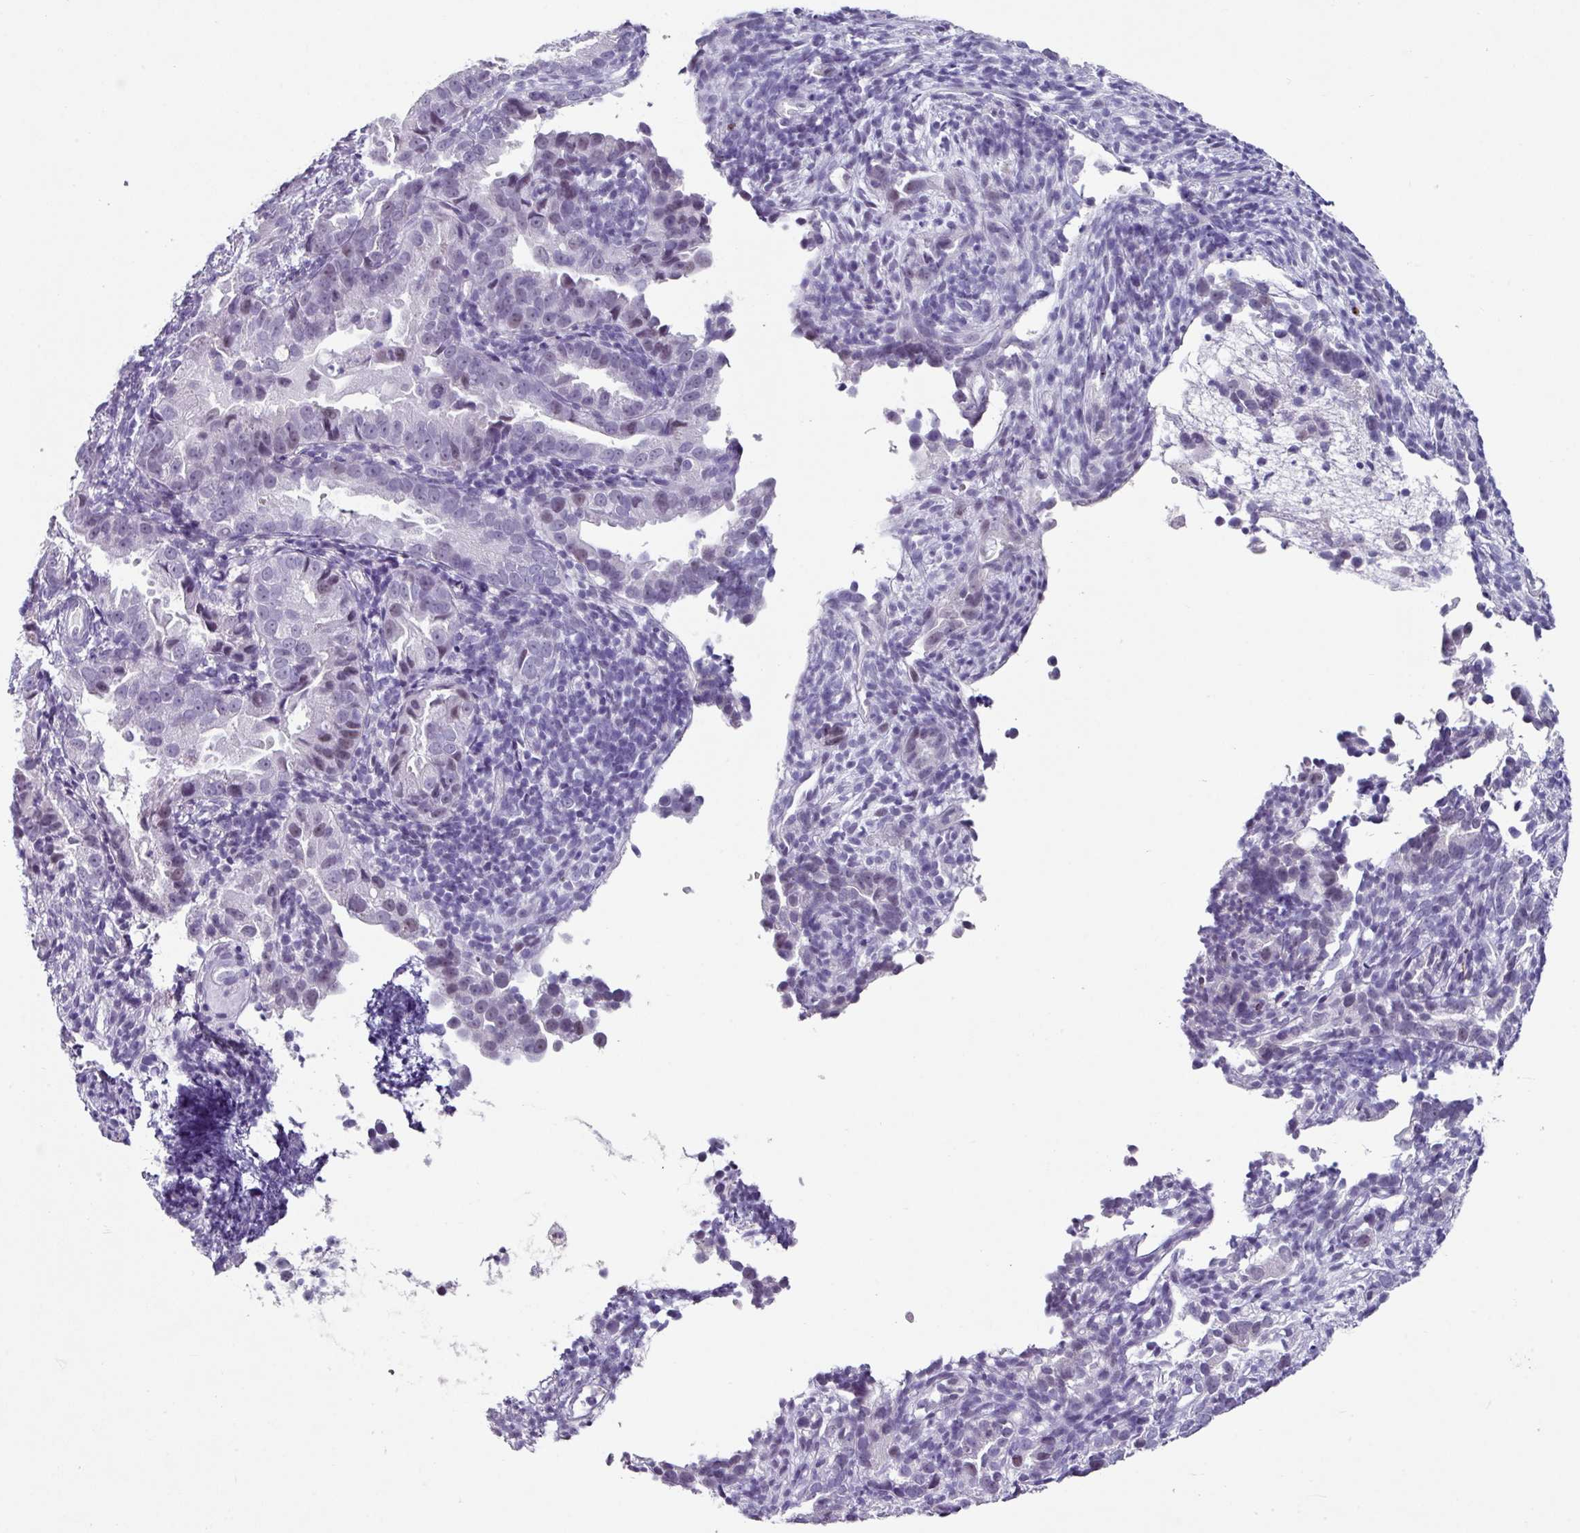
{"staining": {"intensity": "weak", "quantity": "<25%", "location": "nuclear"}, "tissue": "endometrial cancer", "cell_type": "Tumor cells", "image_type": "cancer", "snomed": [{"axis": "morphology", "description": "Adenocarcinoma, NOS"}, {"axis": "topography", "description": "Endometrium"}], "caption": "Protein analysis of endometrial cancer reveals no significant positivity in tumor cells.", "gene": "TRA2A", "patient": {"sex": "female", "age": 57}}